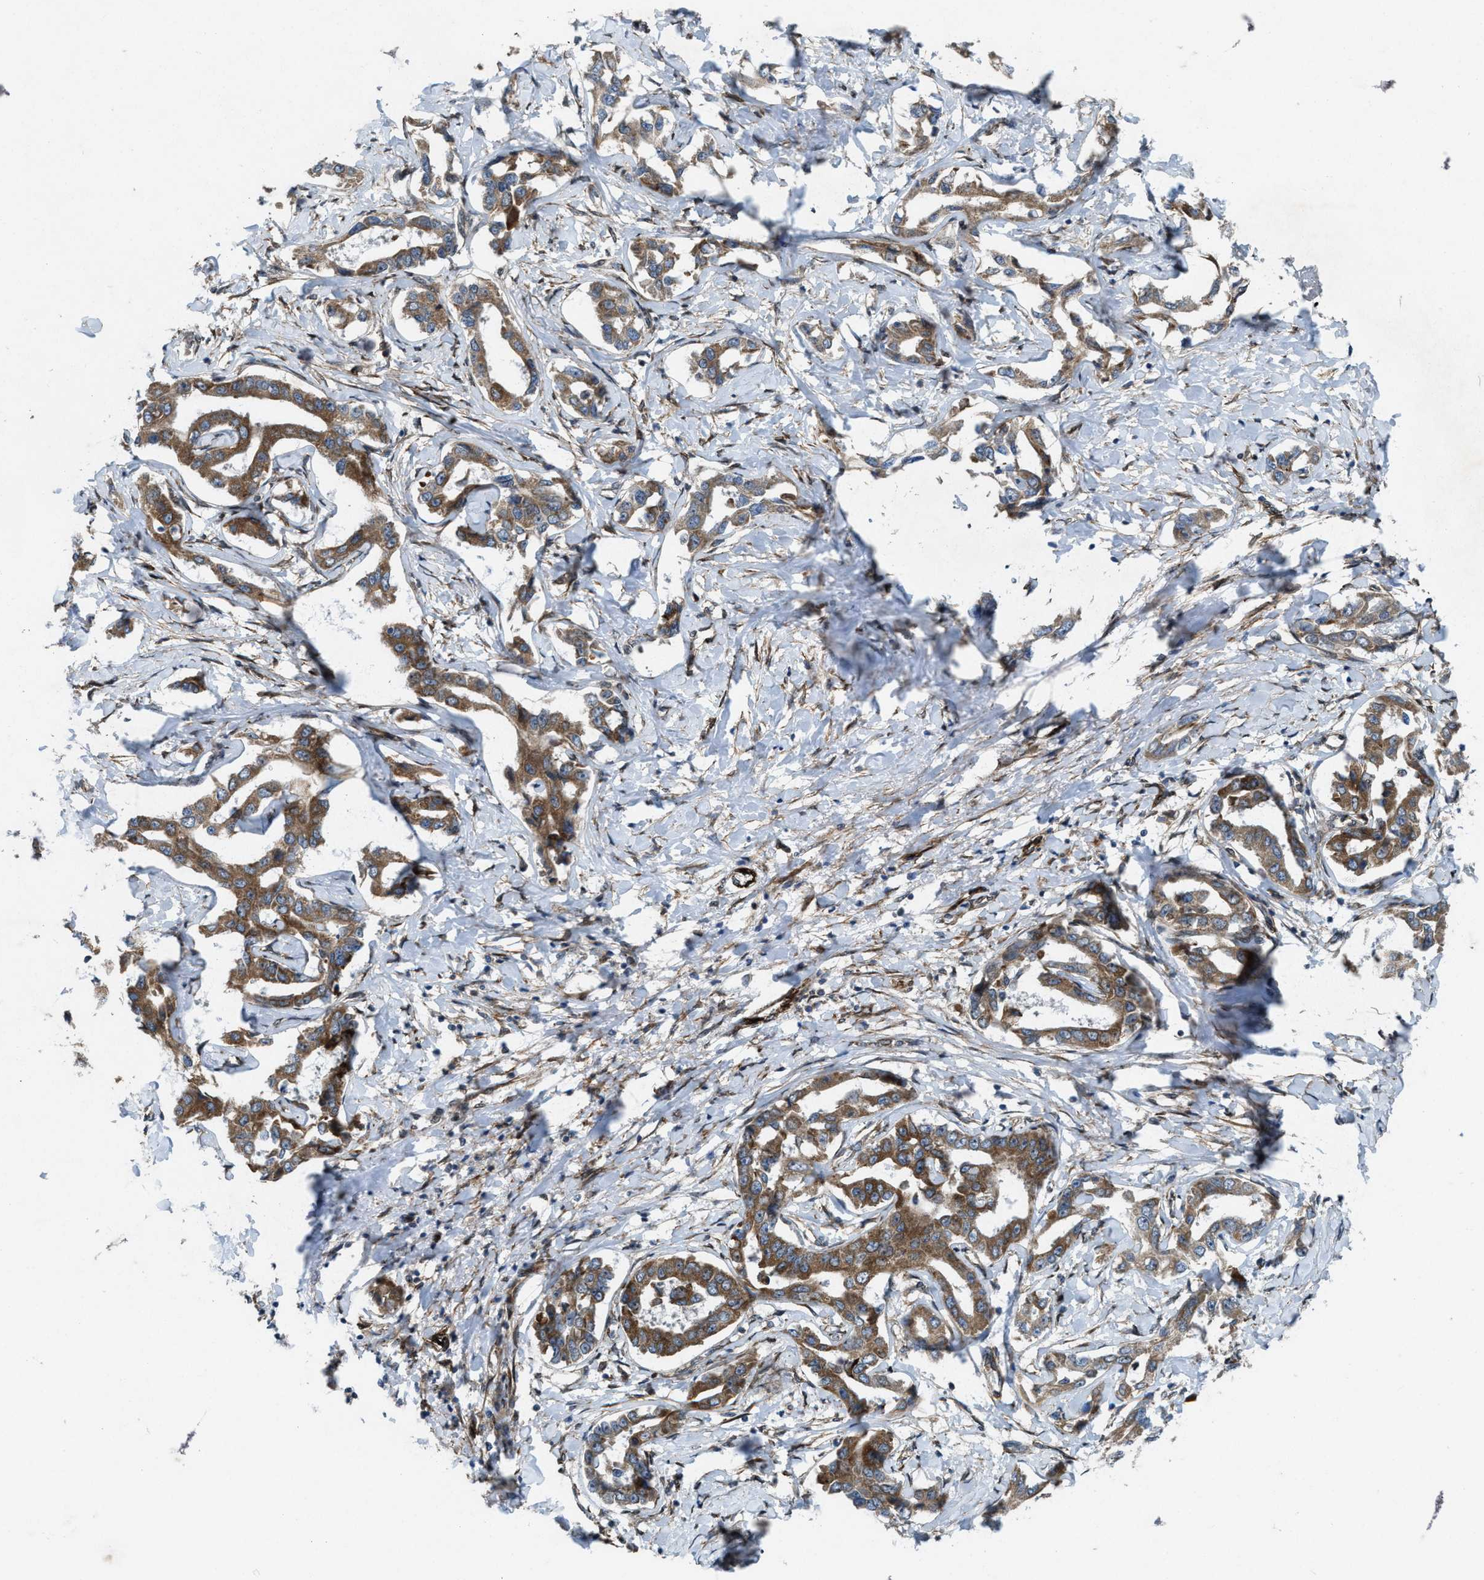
{"staining": {"intensity": "moderate", "quantity": ">75%", "location": "cytoplasmic/membranous"}, "tissue": "liver cancer", "cell_type": "Tumor cells", "image_type": "cancer", "snomed": [{"axis": "morphology", "description": "Cholangiocarcinoma"}, {"axis": "topography", "description": "Liver"}], "caption": "Liver cancer was stained to show a protein in brown. There is medium levels of moderate cytoplasmic/membranous positivity in about >75% of tumor cells. (brown staining indicates protein expression, while blue staining denotes nuclei).", "gene": "URGCP", "patient": {"sex": "male", "age": 59}}